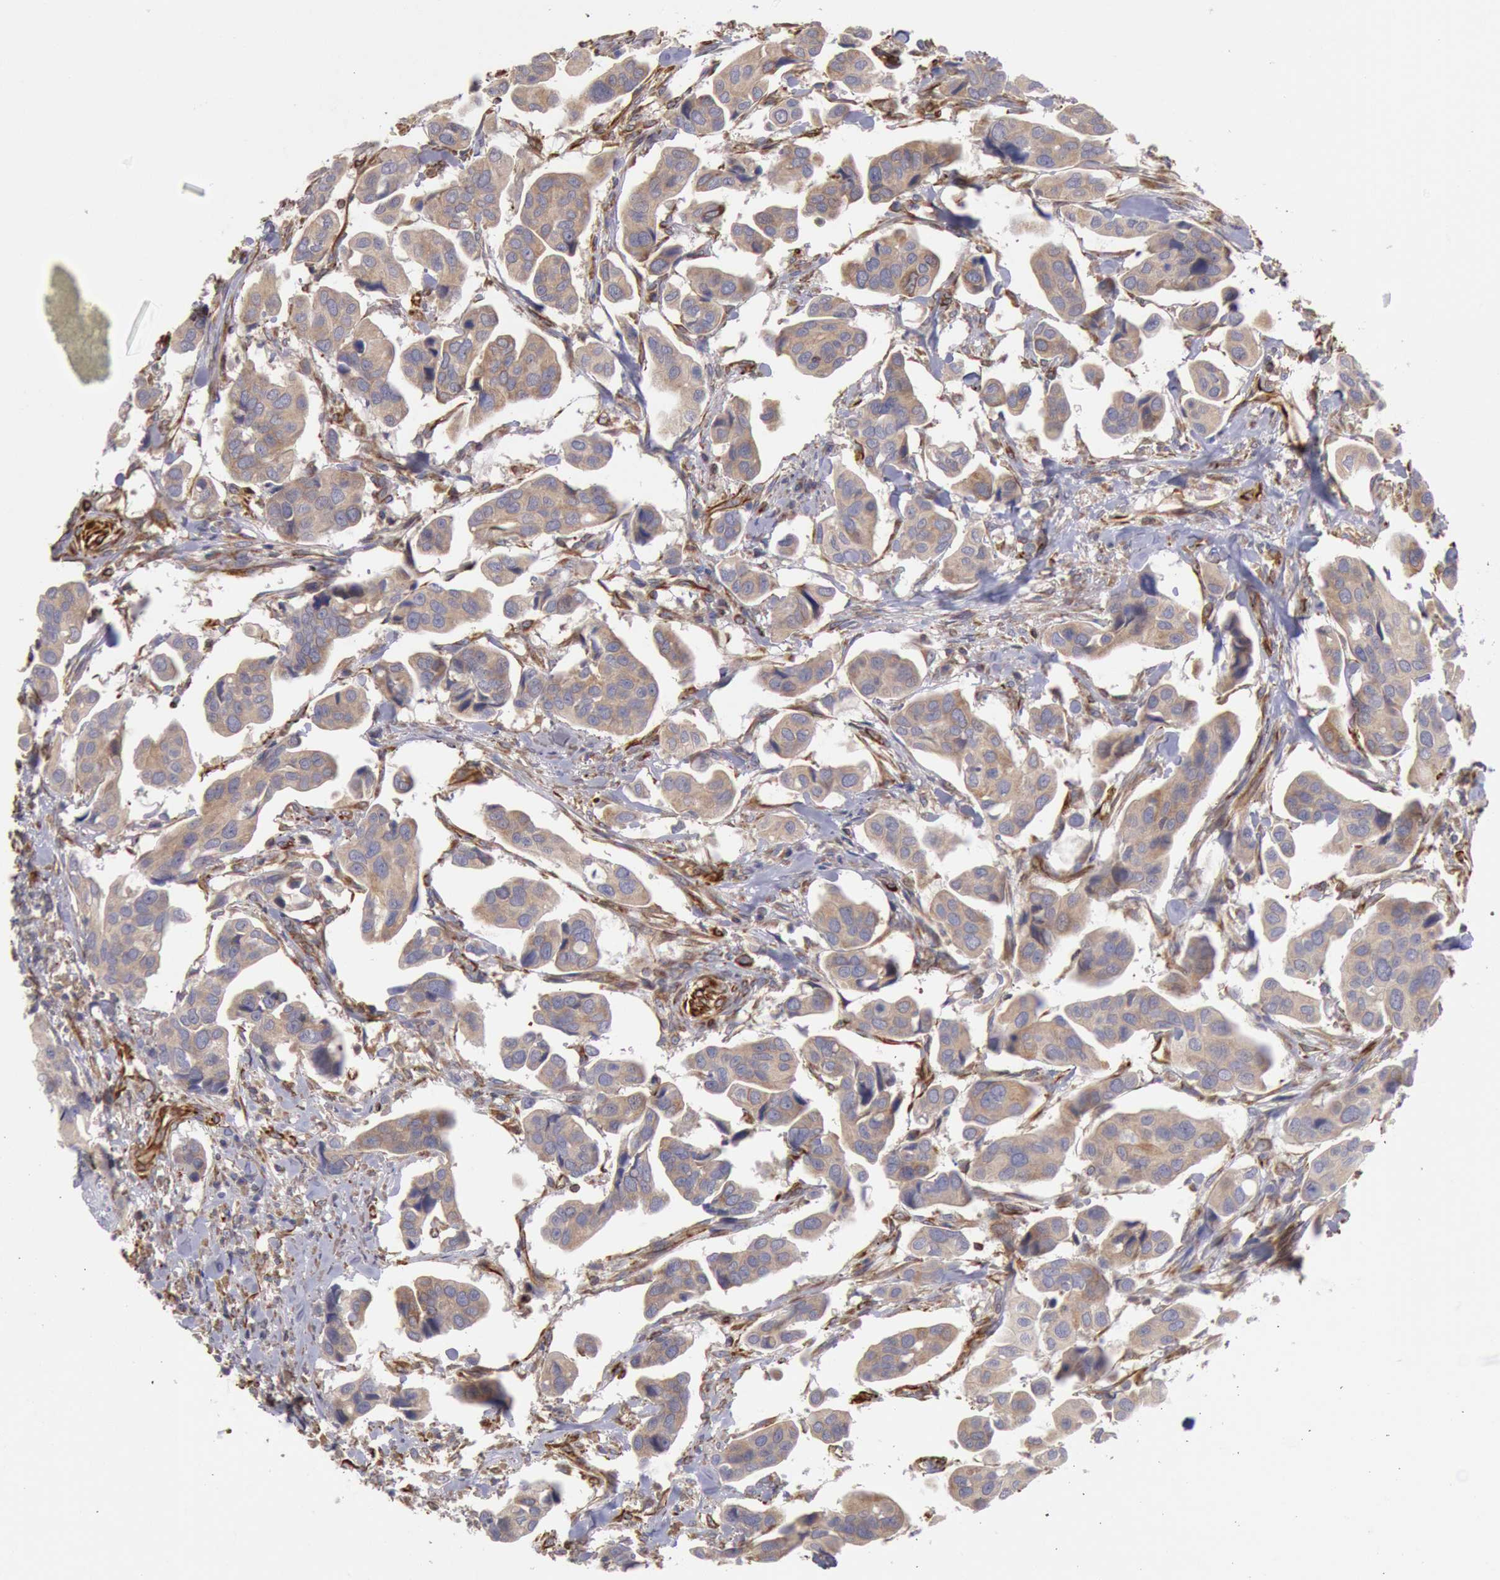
{"staining": {"intensity": "weak", "quantity": ">75%", "location": "cytoplasmic/membranous"}, "tissue": "urothelial cancer", "cell_type": "Tumor cells", "image_type": "cancer", "snomed": [{"axis": "morphology", "description": "Adenocarcinoma, NOS"}, {"axis": "topography", "description": "Urinary bladder"}], "caption": "Immunohistochemical staining of urothelial cancer exhibits low levels of weak cytoplasmic/membranous protein staining in approximately >75% of tumor cells. (DAB (3,3'-diaminobenzidine) IHC, brown staining for protein, blue staining for nuclei).", "gene": "RNF139", "patient": {"sex": "male", "age": 61}}